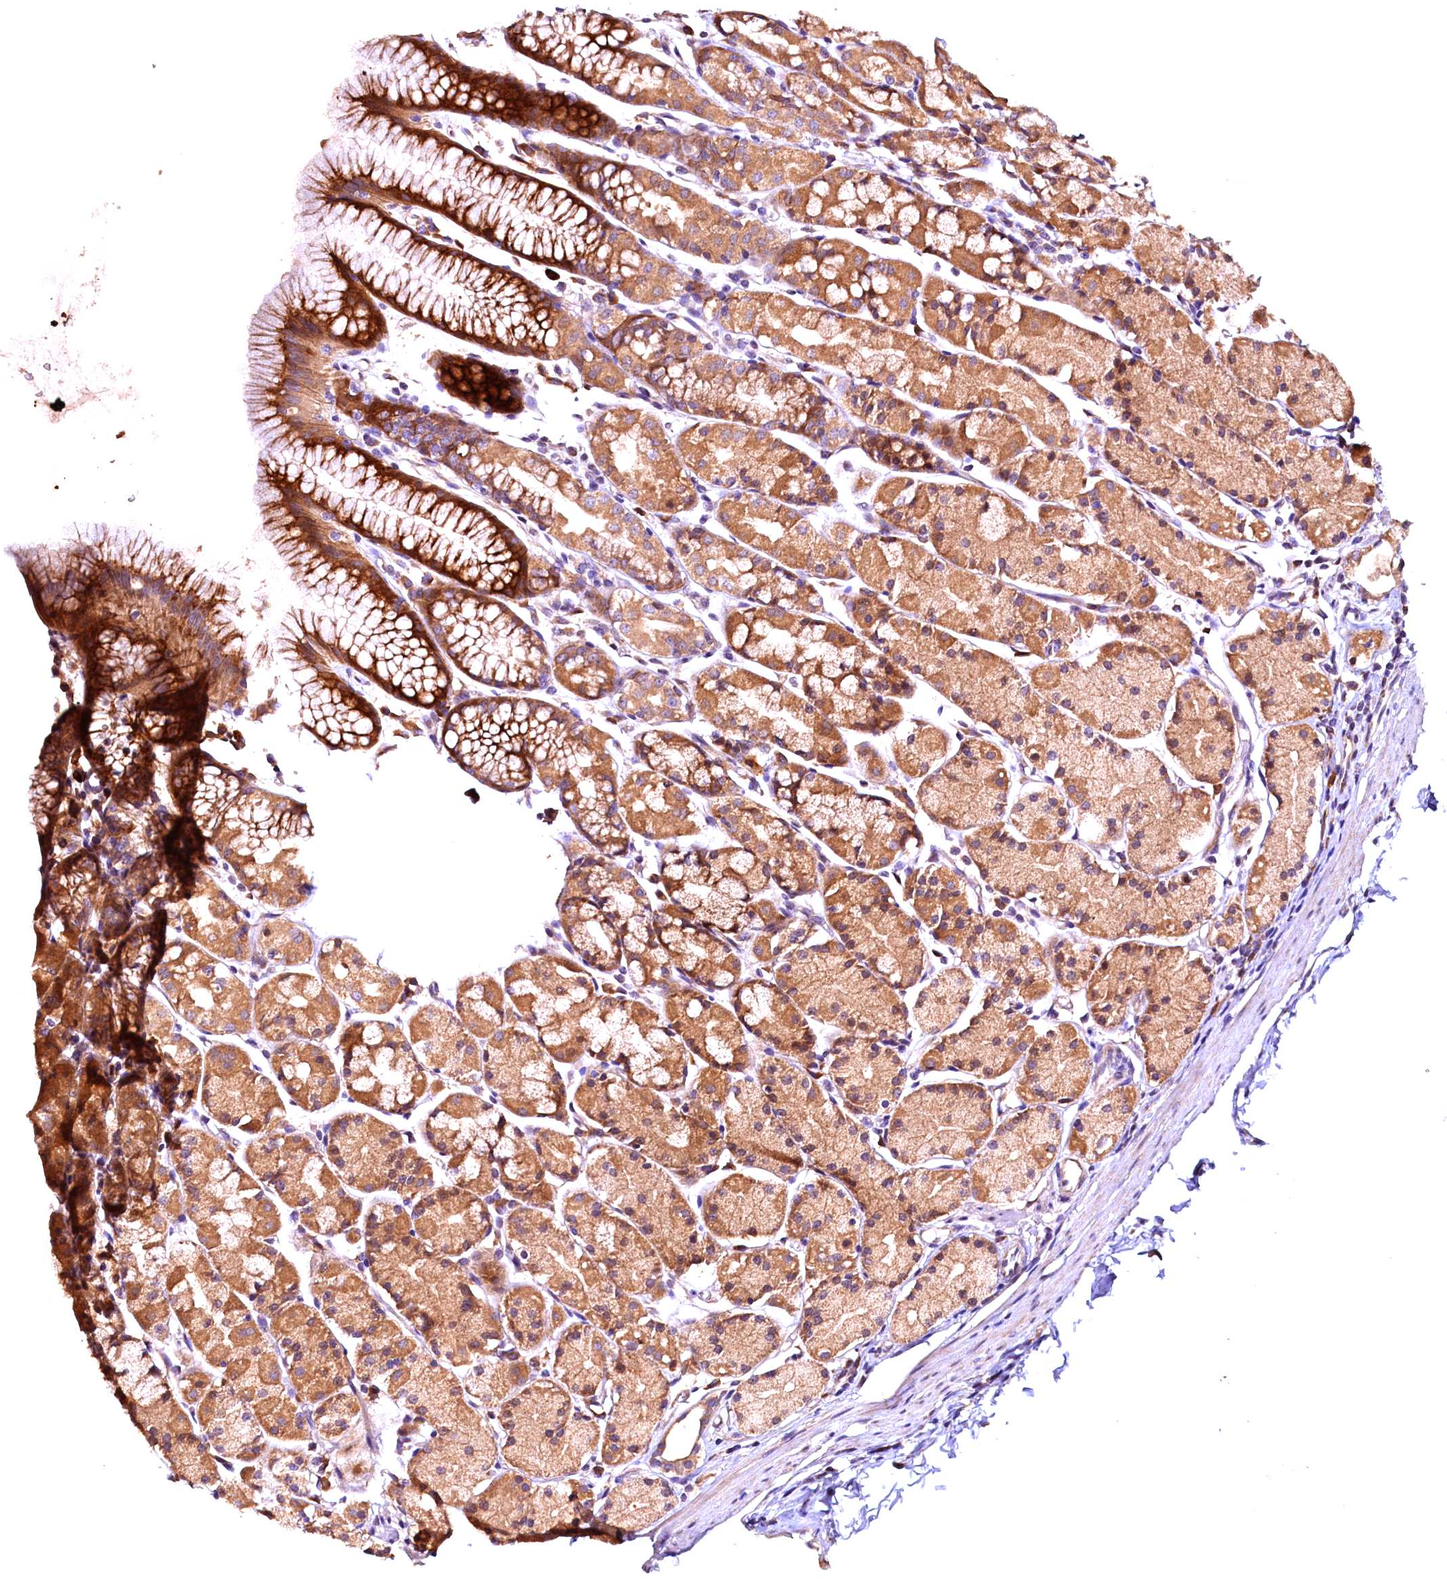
{"staining": {"intensity": "strong", "quantity": "25%-75%", "location": "cytoplasmic/membranous"}, "tissue": "stomach", "cell_type": "Glandular cells", "image_type": "normal", "snomed": [{"axis": "morphology", "description": "Normal tissue, NOS"}, {"axis": "topography", "description": "Stomach, upper"}], "caption": "A histopathology image of stomach stained for a protein demonstrates strong cytoplasmic/membranous brown staining in glandular cells. The protein of interest is stained brown, and the nuclei are stained in blue (DAB (3,3'-diaminobenzidine) IHC with brightfield microscopy, high magnification).", "gene": "RPUSD2", "patient": {"sex": "male", "age": 47}}